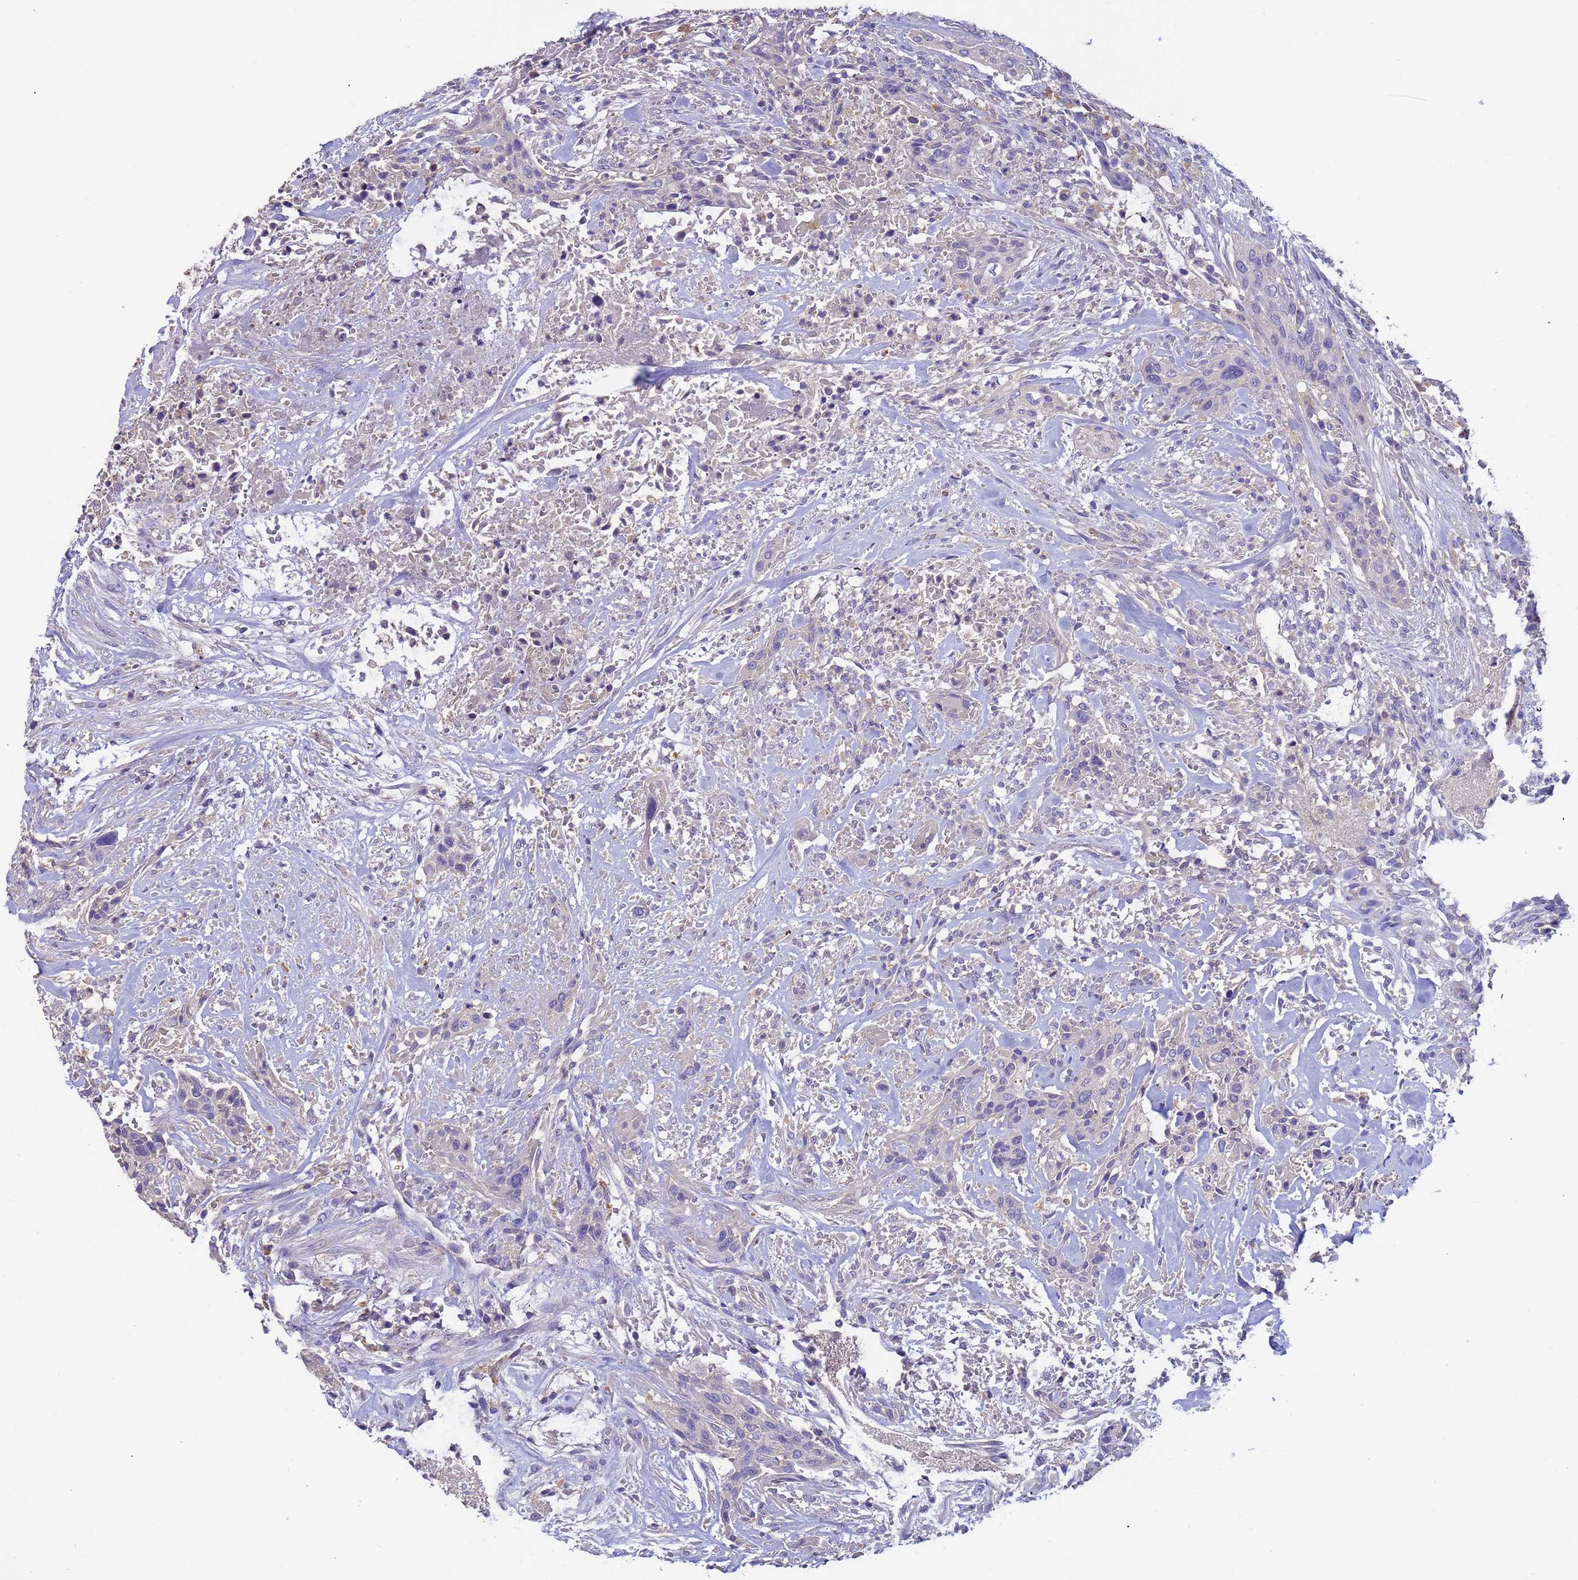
{"staining": {"intensity": "negative", "quantity": "none", "location": "none"}, "tissue": "urothelial cancer", "cell_type": "Tumor cells", "image_type": "cancer", "snomed": [{"axis": "morphology", "description": "Urothelial carcinoma, High grade"}, {"axis": "topography", "description": "Urinary bladder"}], "caption": "A photomicrograph of high-grade urothelial carcinoma stained for a protein exhibits no brown staining in tumor cells.", "gene": "SRL", "patient": {"sex": "male", "age": 35}}